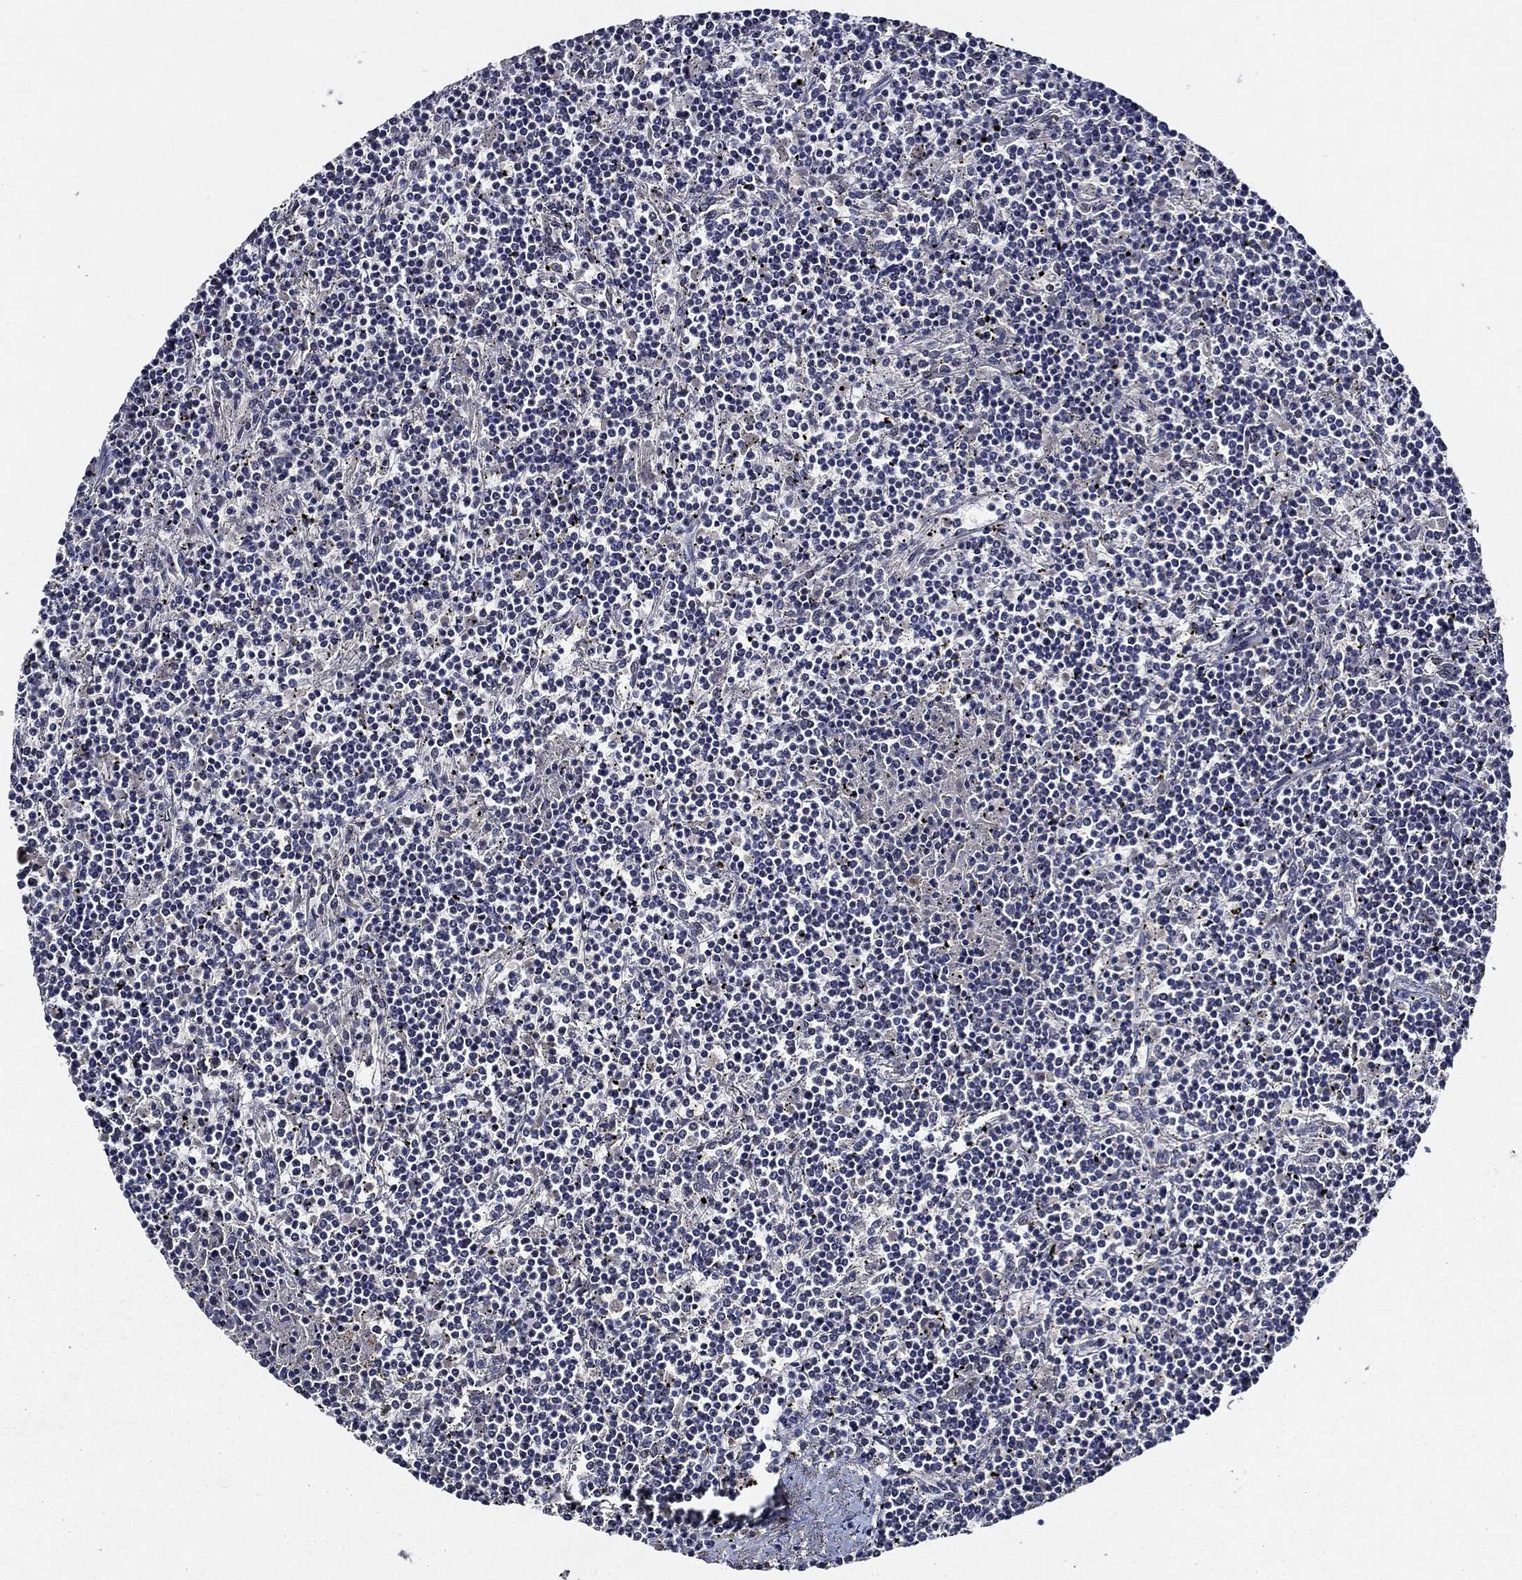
{"staining": {"intensity": "negative", "quantity": "none", "location": "none"}, "tissue": "lymphoma", "cell_type": "Tumor cells", "image_type": "cancer", "snomed": [{"axis": "morphology", "description": "Malignant lymphoma, non-Hodgkin's type, Low grade"}, {"axis": "topography", "description": "Spleen"}], "caption": "A micrograph of human malignant lymphoma, non-Hodgkin's type (low-grade) is negative for staining in tumor cells.", "gene": "ESR2", "patient": {"sex": "female", "age": 19}}